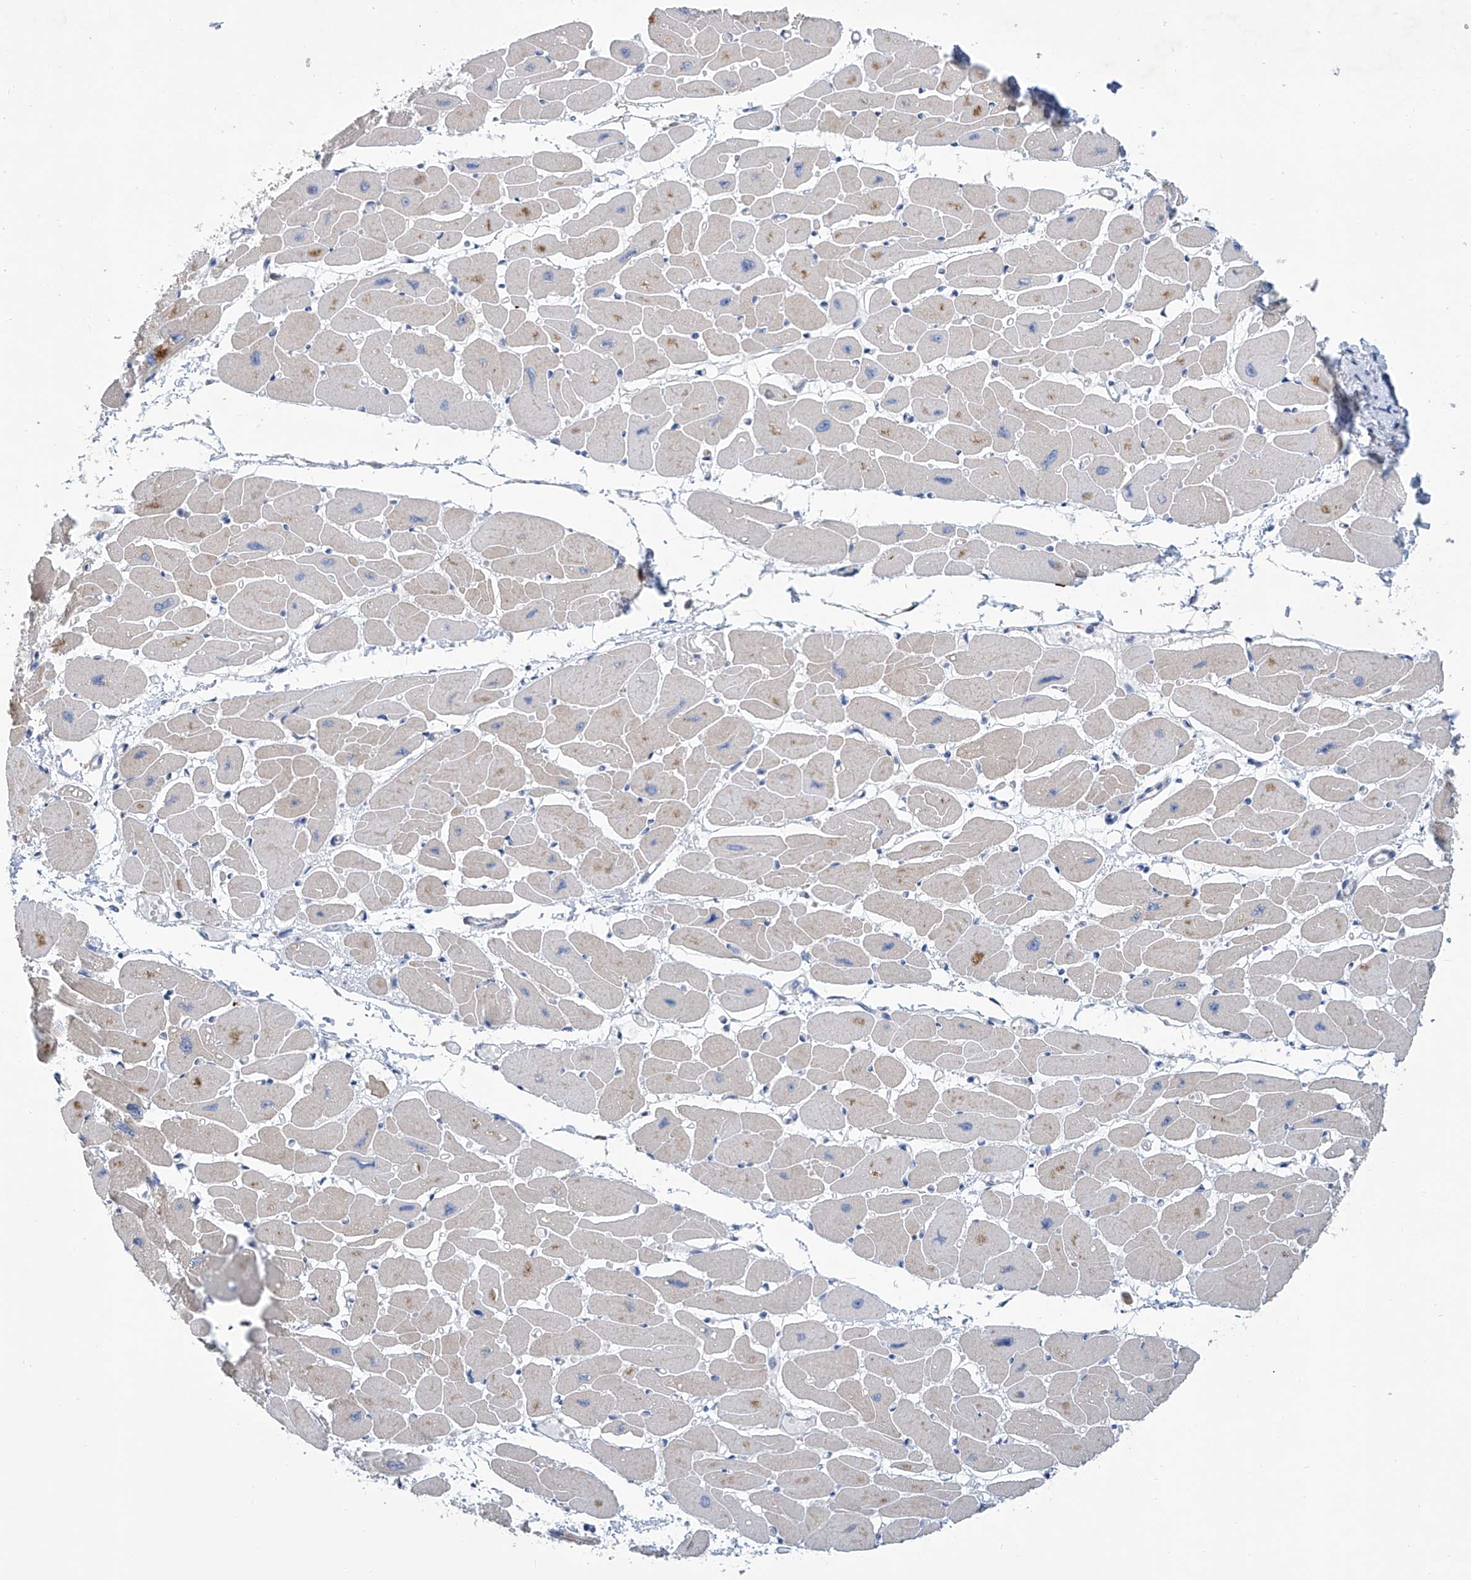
{"staining": {"intensity": "weak", "quantity": "<25%", "location": "cytoplasmic/membranous"}, "tissue": "heart muscle", "cell_type": "Cardiomyocytes", "image_type": "normal", "snomed": [{"axis": "morphology", "description": "Normal tissue, NOS"}, {"axis": "topography", "description": "Heart"}], "caption": "The photomicrograph shows no staining of cardiomyocytes in benign heart muscle.", "gene": "TNN", "patient": {"sex": "female", "age": 54}}